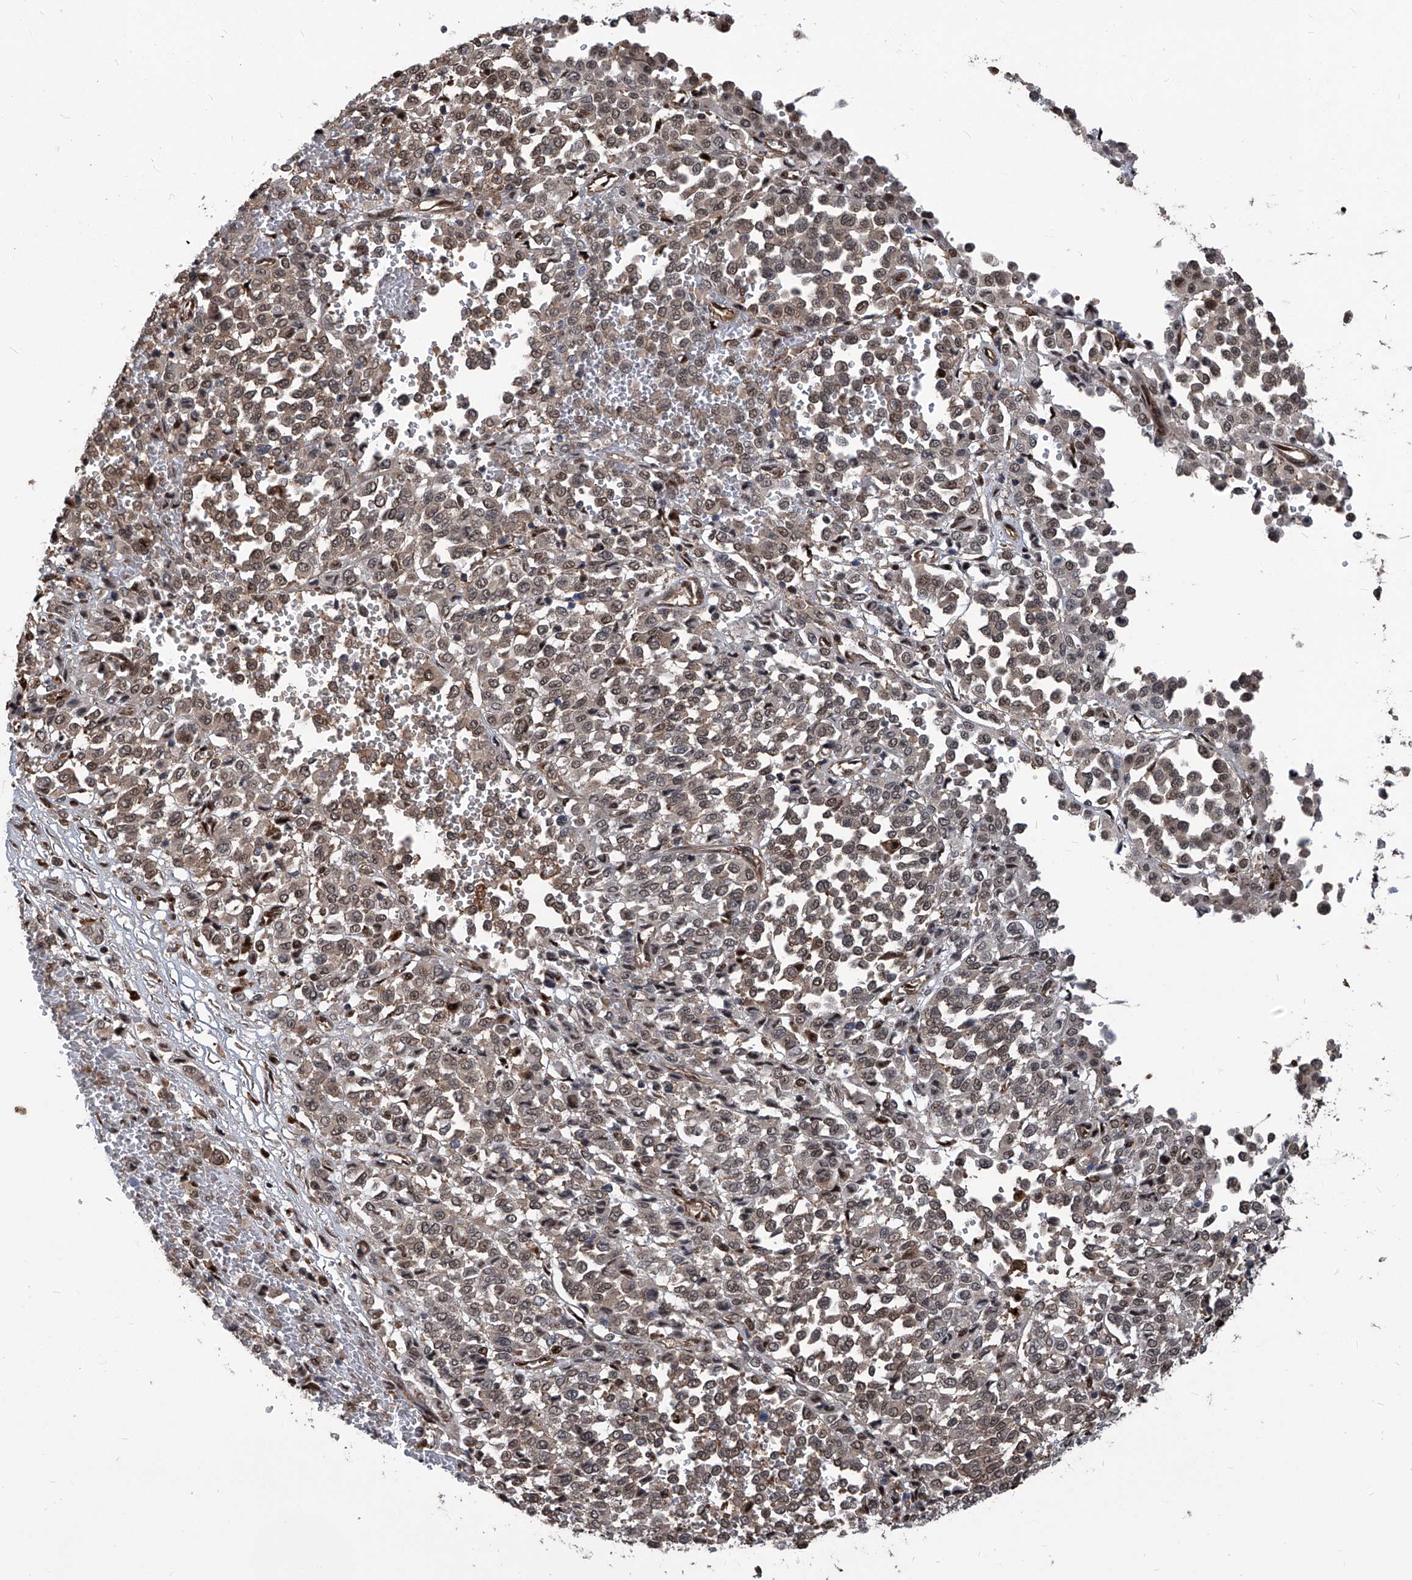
{"staining": {"intensity": "weak", "quantity": ">75%", "location": "cytoplasmic/membranous,nuclear"}, "tissue": "melanoma", "cell_type": "Tumor cells", "image_type": "cancer", "snomed": [{"axis": "morphology", "description": "Malignant melanoma, Metastatic site"}, {"axis": "topography", "description": "Pancreas"}], "caption": "Tumor cells reveal low levels of weak cytoplasmic/membranous and nuclear positivity in approximately >75% of cells in human malignant melanoma (metastatic site). The protein of interest is shown in brown color, while the nuclei are stained blue.", "gene": "PSMB1", "patient": {"sex": "female", "age": 30}}